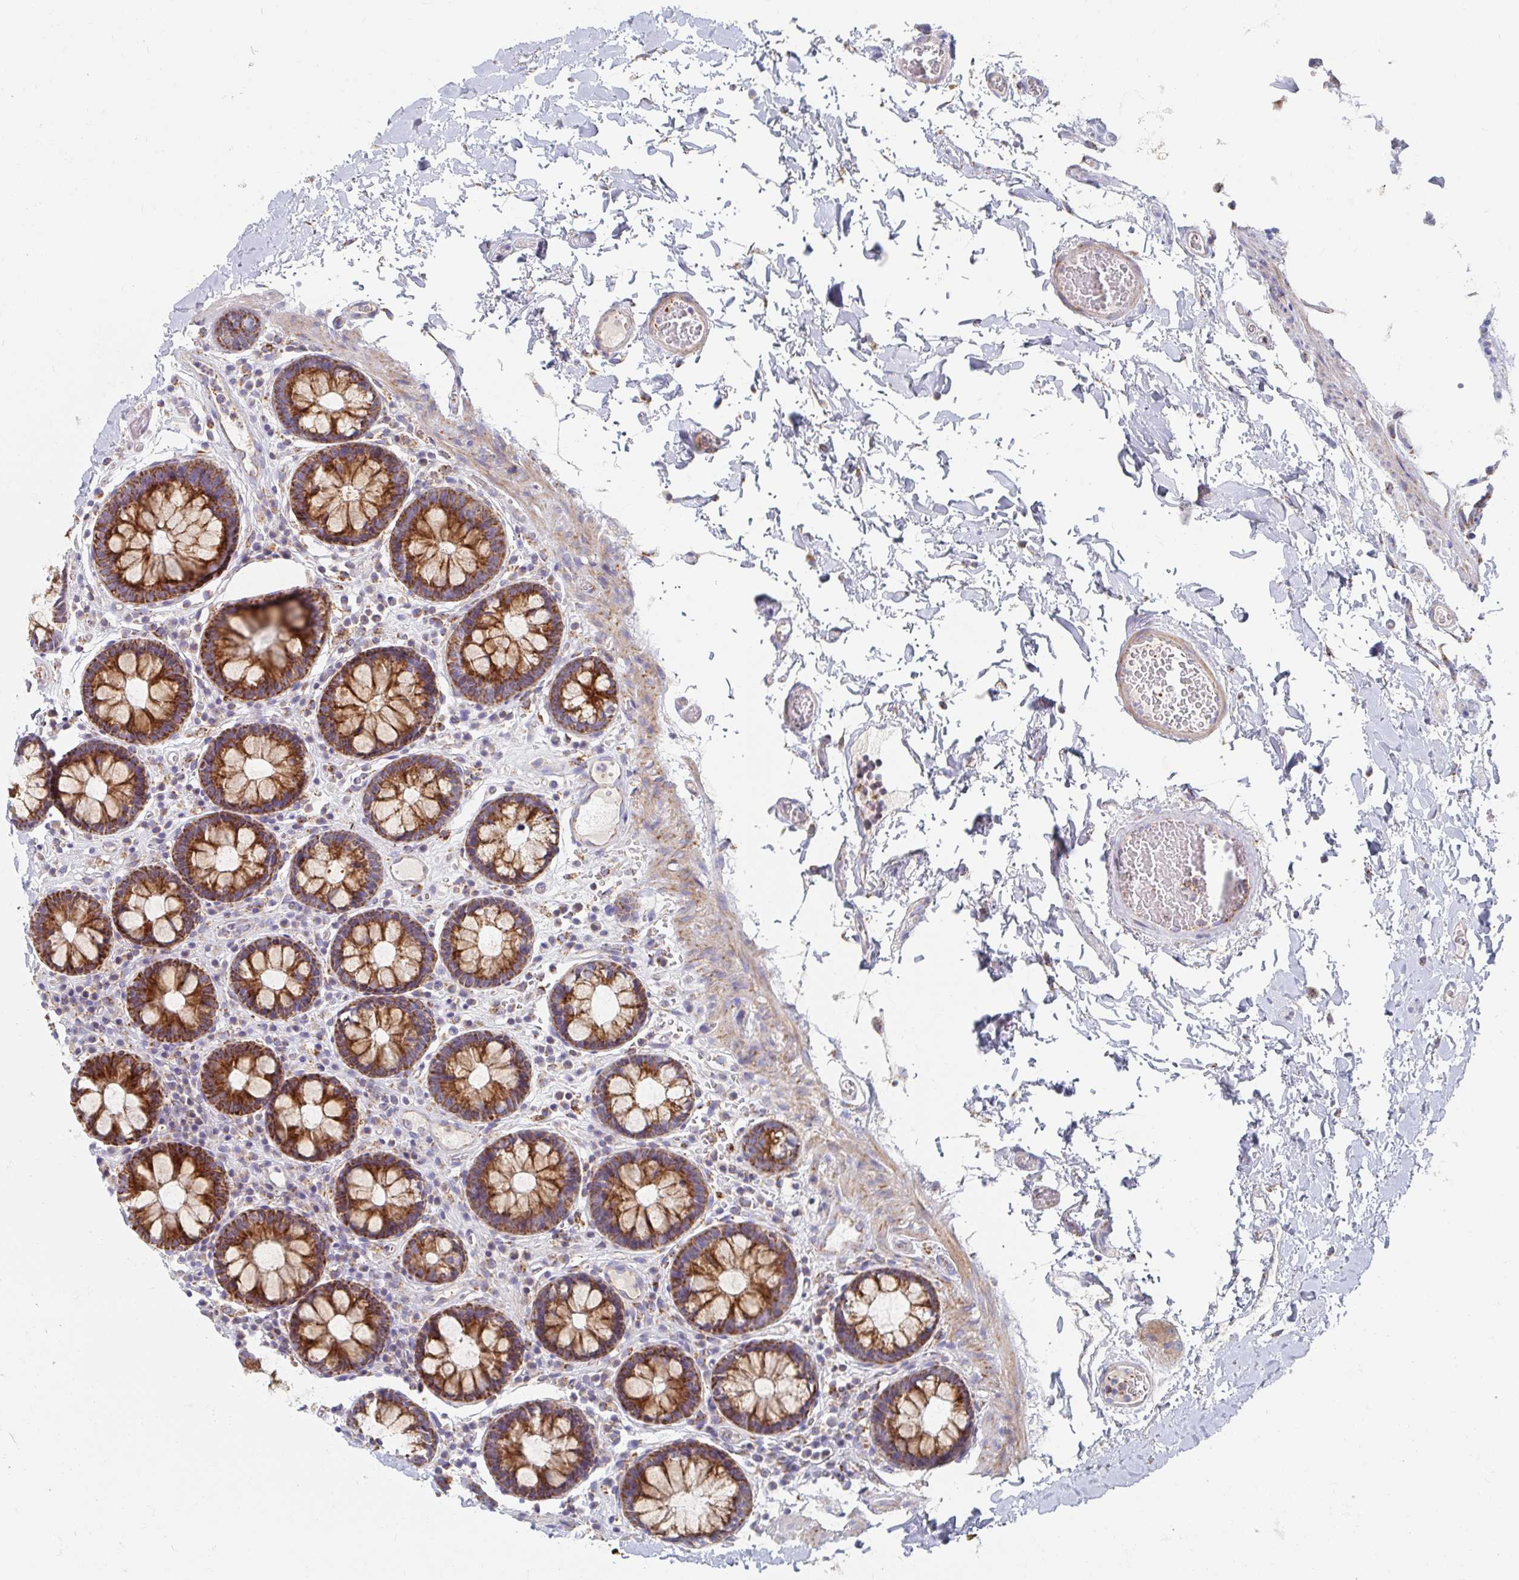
{"staining": {"intensity": "negative", "quantity": "none", "location": "none"}, "tissue": "colon", "cell_type": "Endothelial cells", "image_type": "normal", "snomed": [{"axis": "morphology", "description": "Normal tissue, NOS"}, {"axis": "topography", "description": "Colon"}, {"axis": "topography", "description": "Peripheral nerve tissue"}], "caption": "A high-resolution histopathology image shows immunohistochemistry staining of unremarkable colon, which reveals no significant expression in endothelial cells. (DAB (3,3'-diaminobenzidine) immunohistochemistry, high magnification).", "gene": "MAVS", "patient": {"sex": "male", "age": 84}}